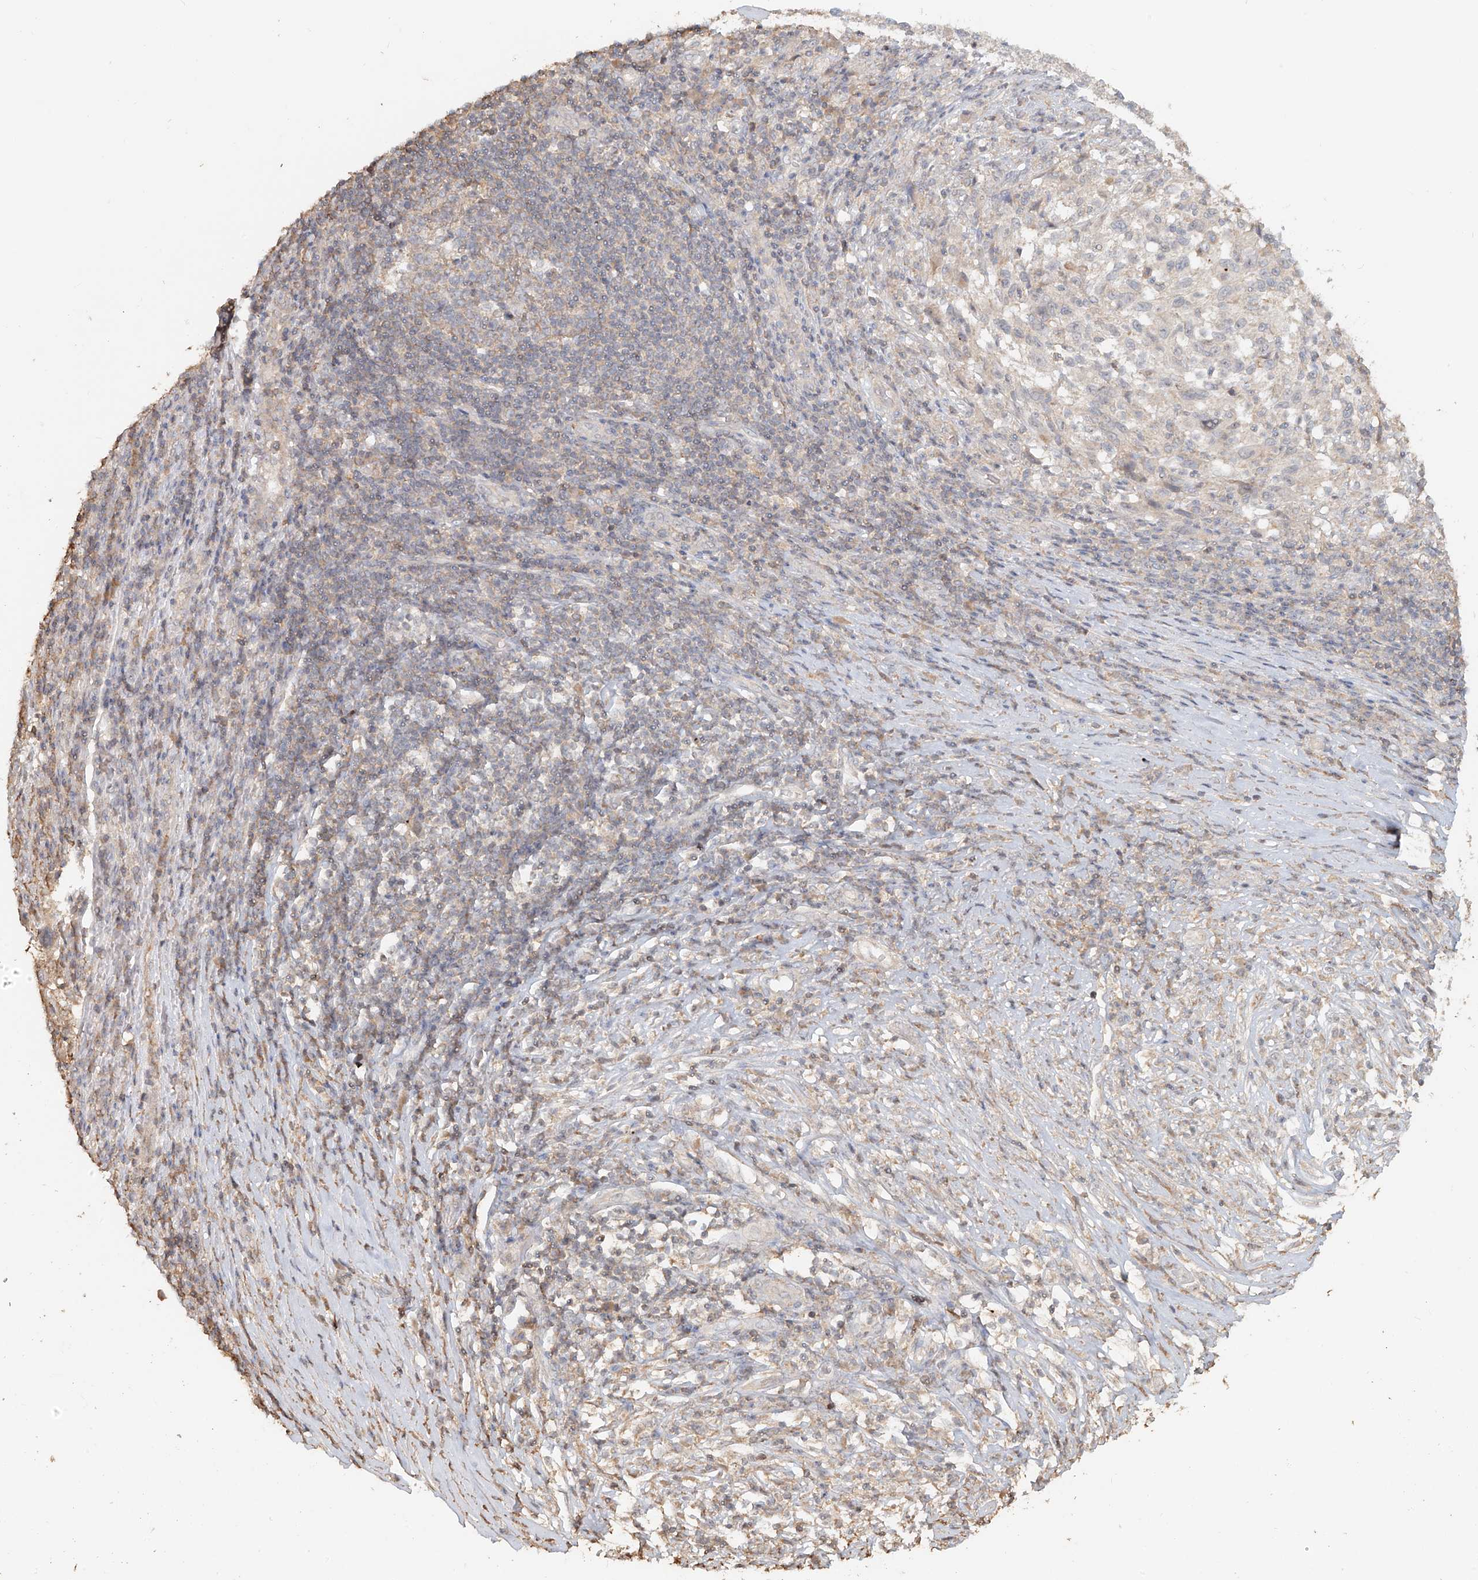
{"staining": {"intensity": "negative", "quantity": "none", "location": "none"}, "tissue": "melanoma", "cell_type": "Tumor cells", "image_type": "cancer", "snomed": [{"axis": "morphology", "description": "Malignant melanoma, Metastatic site"}, {"axis": "topography", "description": "Lymph node"}], "caption": "The micrograph displays no significant expression in tumor cells of melanoma.", "gene": "NPHS1", "patient": {"sex": "male", "age": 61}}